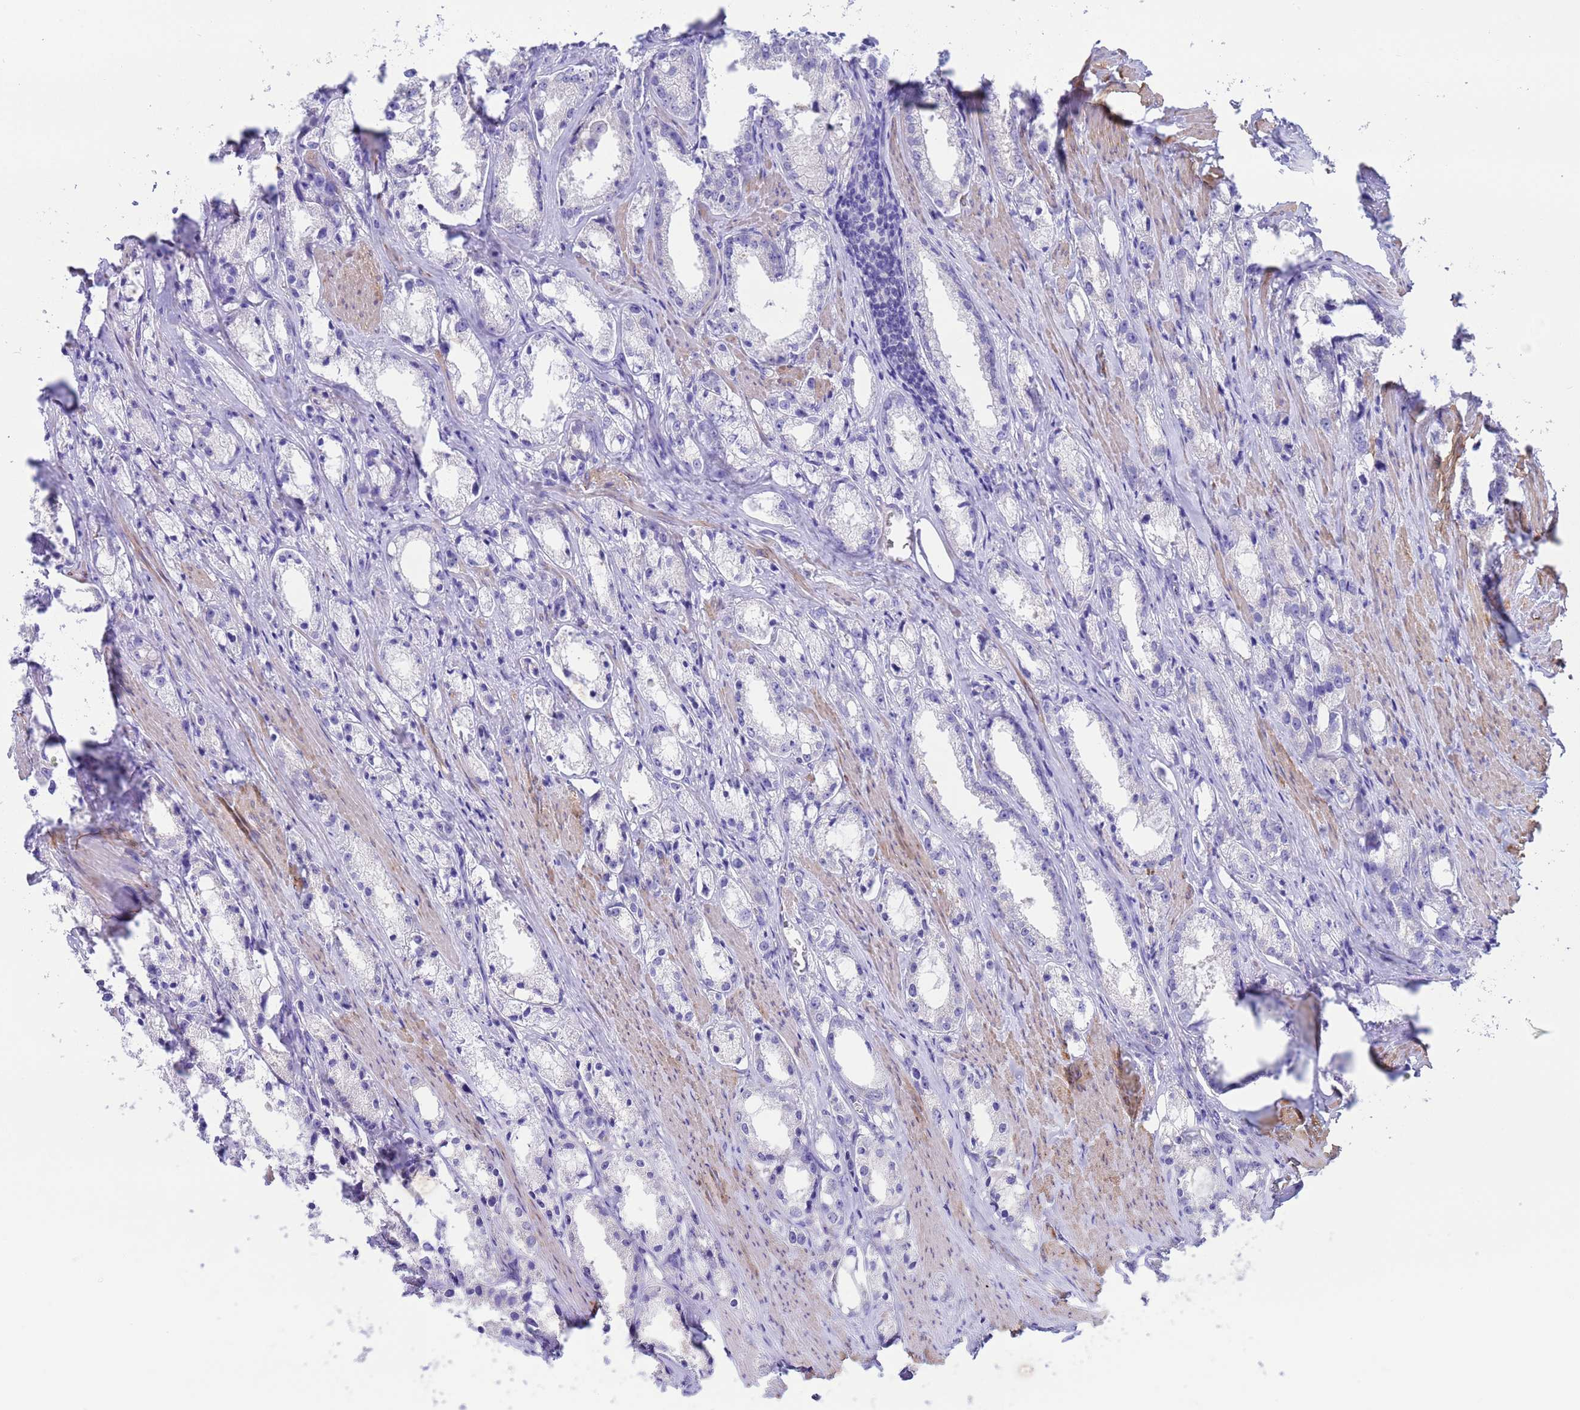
{"staining": {"intensity": "negative", "quantity": "none", "location": "none"}, "tissue": "prostate cancer", "cell_type": "Tumor cells", "image_type": "cancer", "snomed": [{"axis": "morphology", "description": "Adenocarcinoma, High grade"}, {"axis": "topography", "description": "Prostate"}], "caption": "This is an IHC histopathology image of prostate cancer. There is no expression in tumor cells.", "gene": "USP38", "patient": {"sex": "male", "age": 66}}